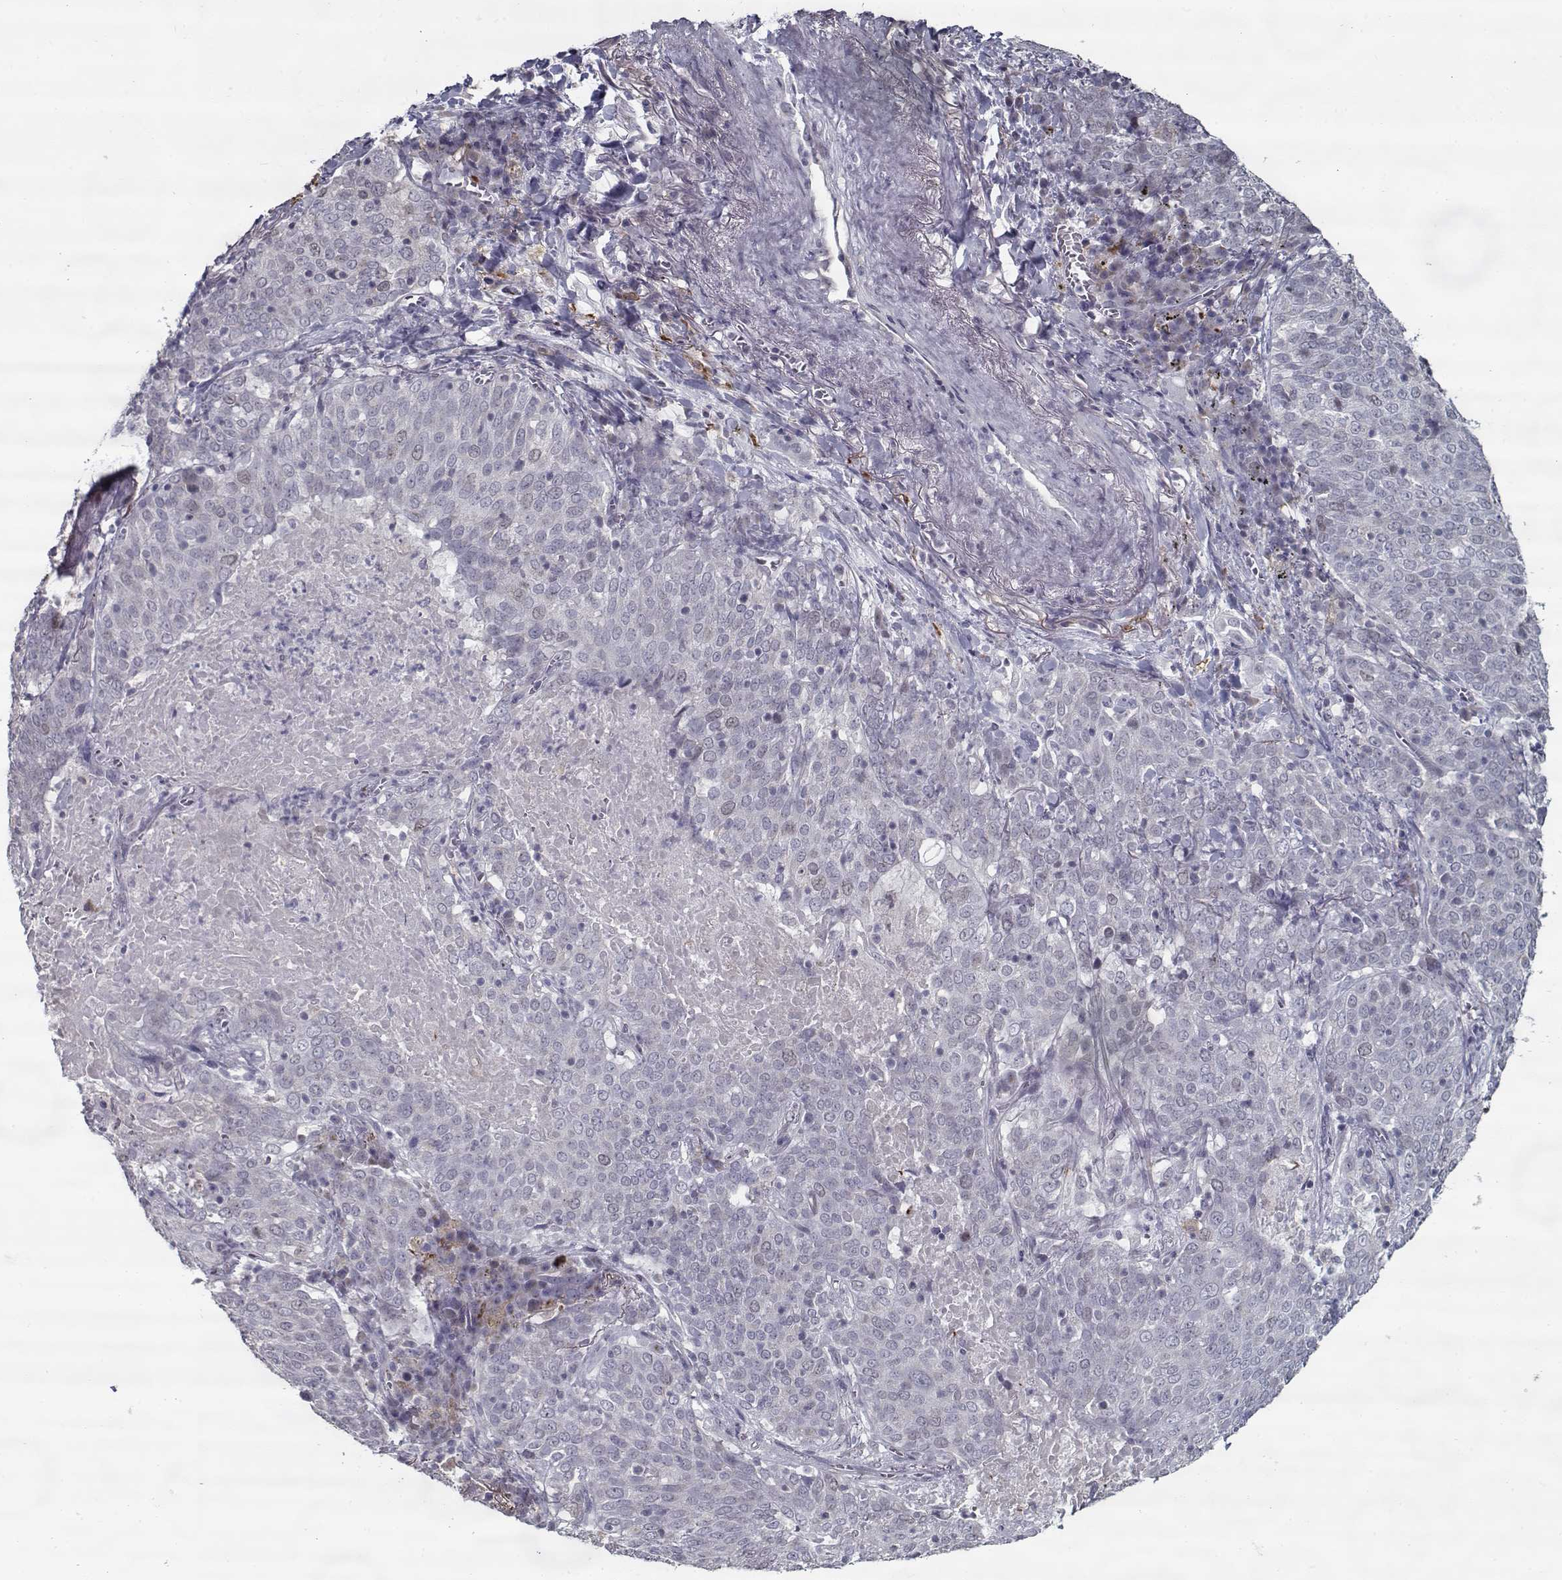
{"staining": {"intensity": "weak", "quantity": "<25%", "location": "cytoplasmic/membranous"}, "tissue": "lung cancer", "cell_type": "Tumor cells", "image_type": "cancer", "snomed": [{"axis": "morphology", "description": "Squamous cell carcinoma, NOS"}, {"axis": "topography", "description": "Lung"}], "caption": "A micrograph of human lung squamous cell carcinoma is negative for staining in tumor cells.", "gene": "SEC16B", "patient": {"sex": "male", "age": 82}}